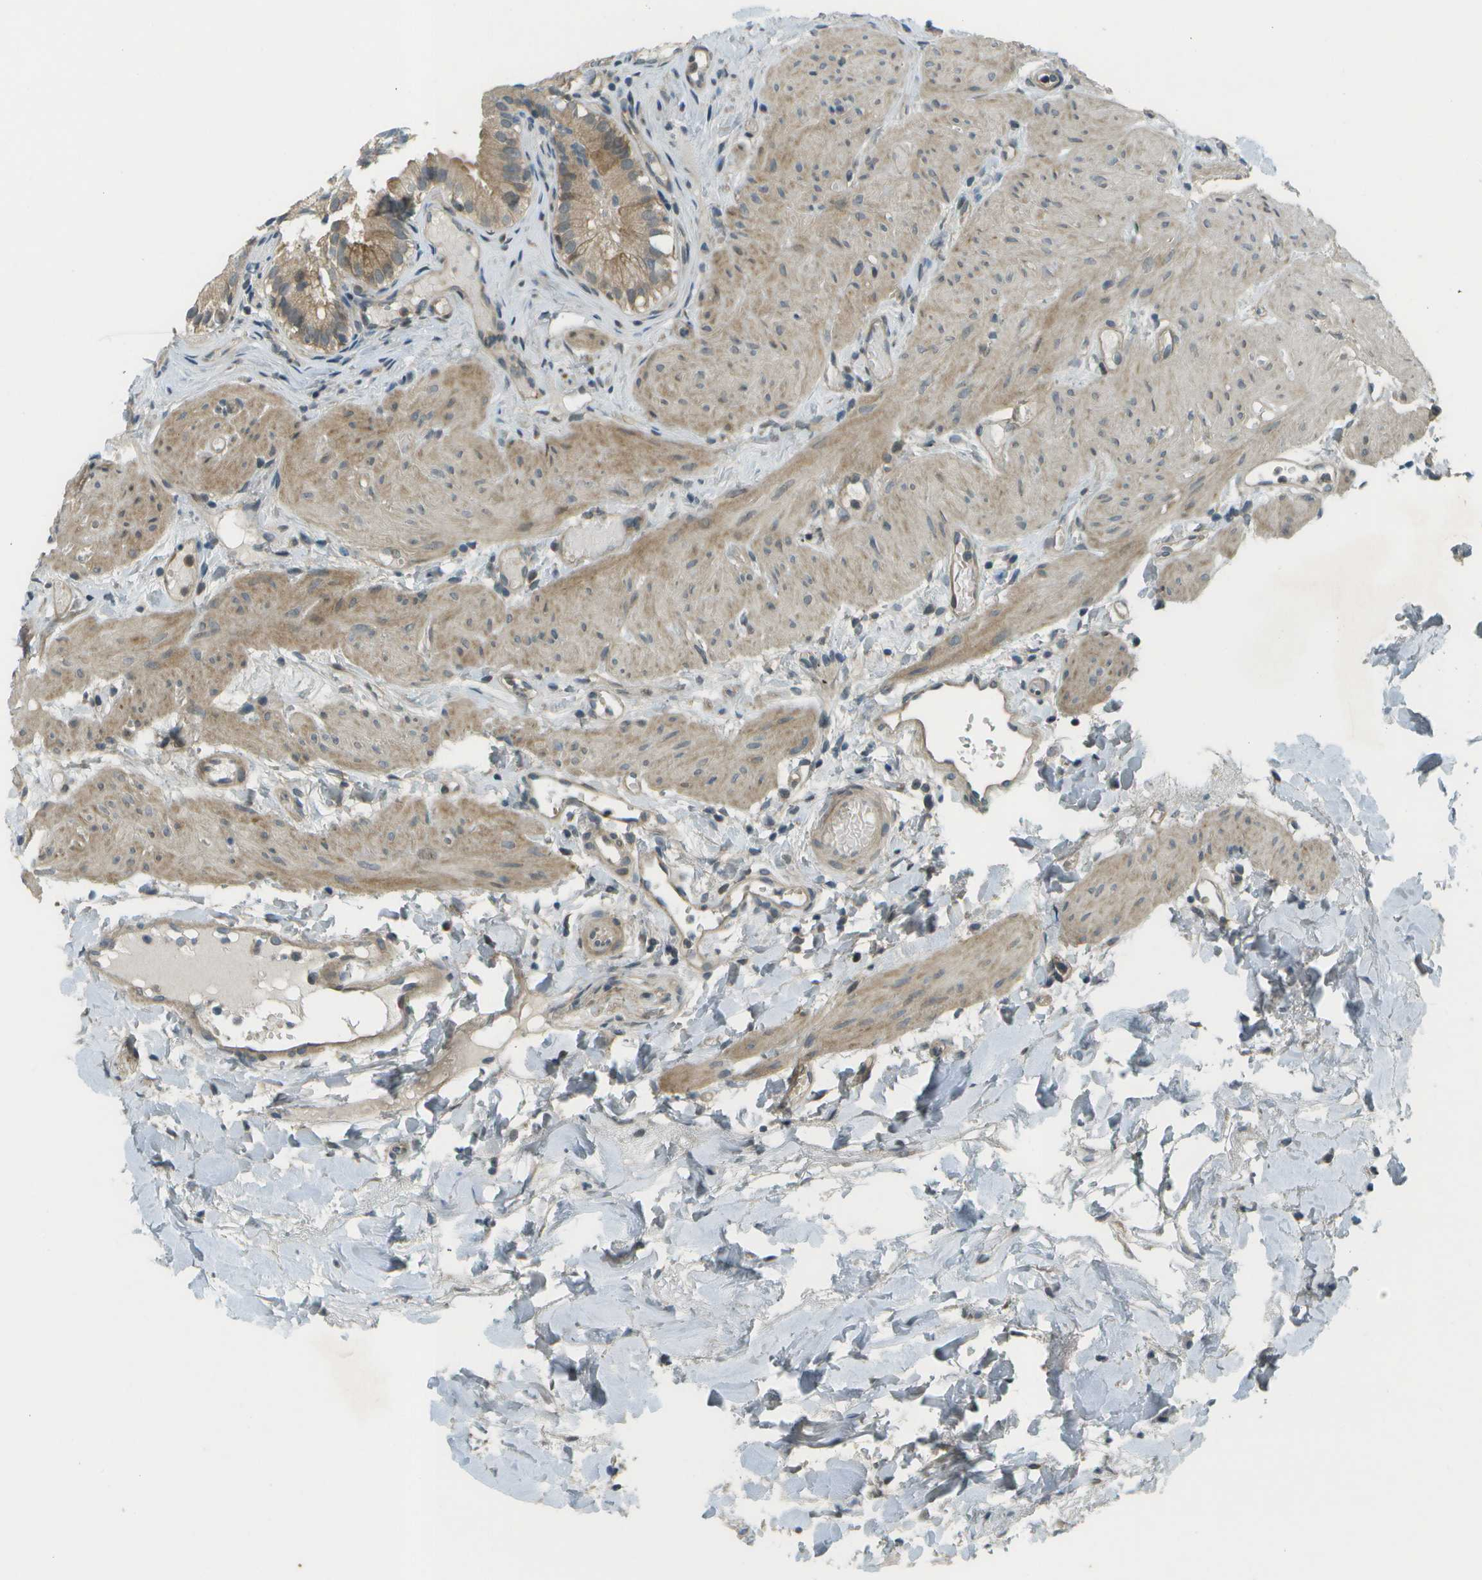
{"staining": {"intensity": "moderate", "quantity": ">75%", "location": "cytoplasmic/membranous"}, "tissue": "gallbladder", "cell_type": "Glandular cells", "image_type": "normal", "snomed": [{"axis": "morphology", "description": "Normal tissue, NOS"}, {"axis": "topography", "description": "Gallbladder"}], "caption": "Protein staining of benign gallbladder exhibits moderate cytoplasmic/membranous positivity in about >75% of glandular cells.", "gene": "WNK2", "patient": {"sex": "female", "age": 26}}